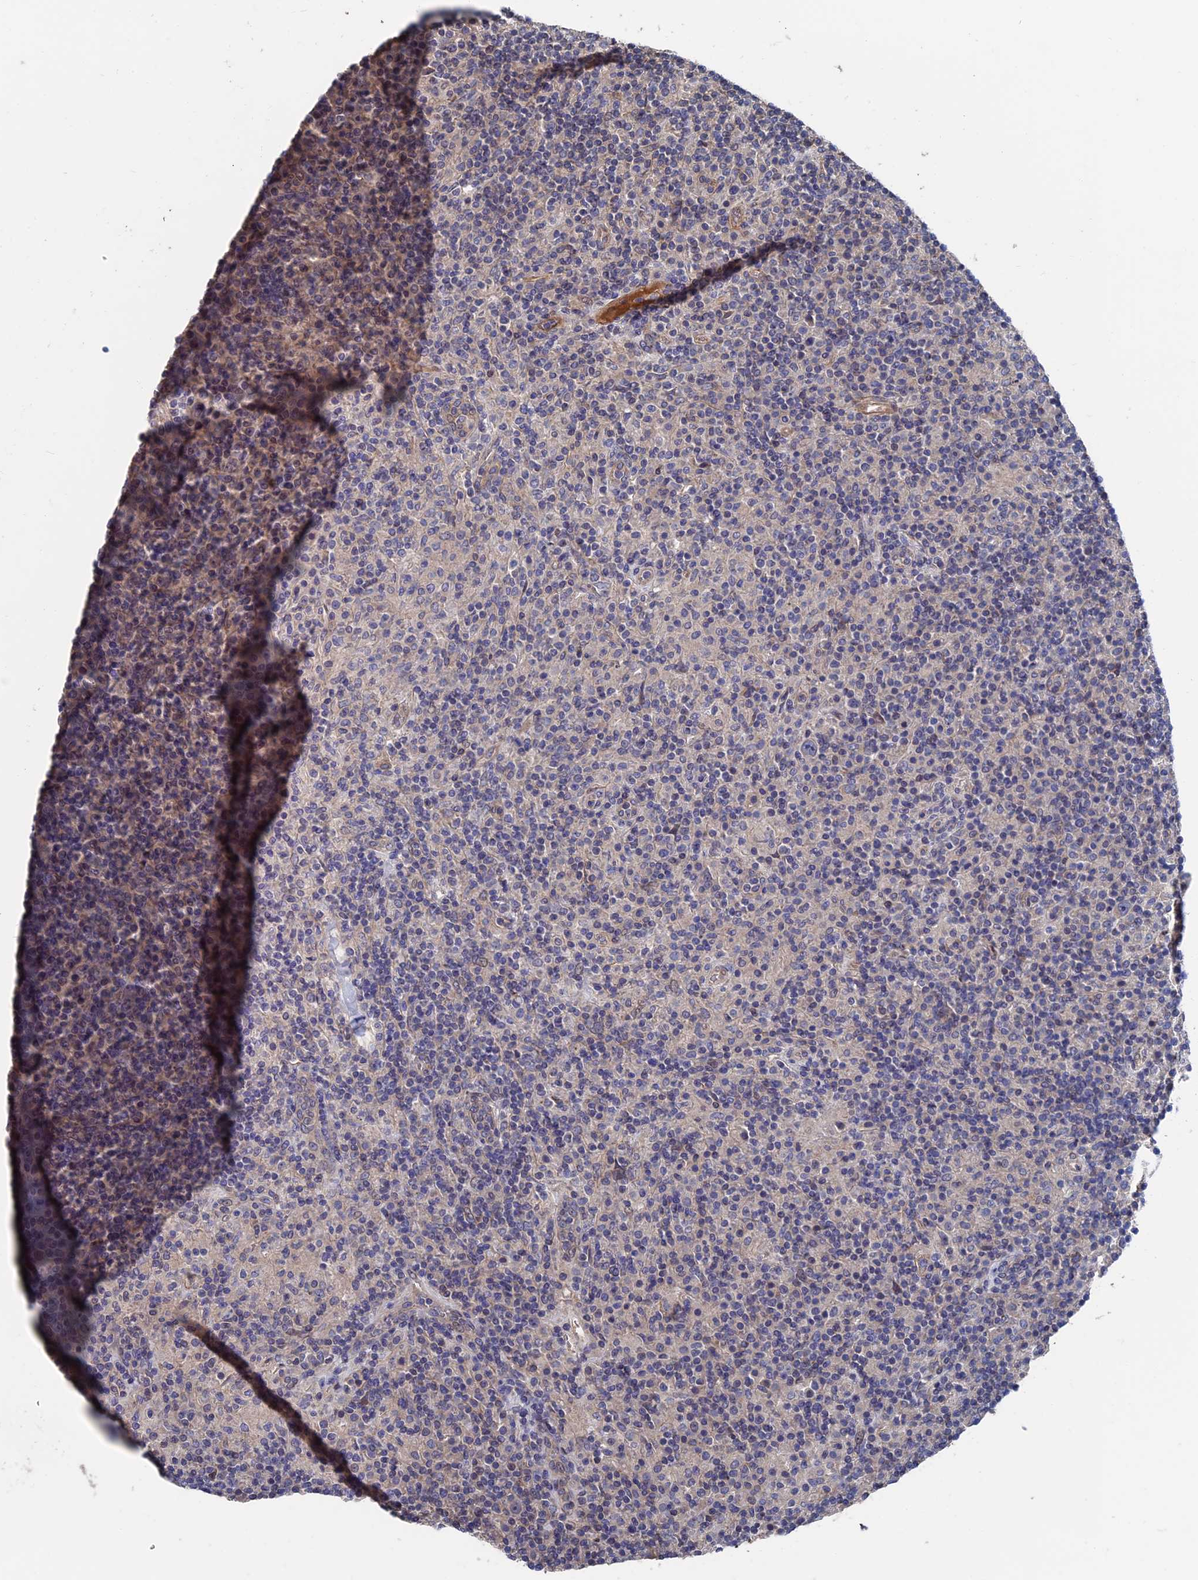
{"staining": {"intensity": "negative", "quantity": "none", "location": "none"}, "tissue": "lymphoma", "cell_type": "Tumor cells", "image_type": "cancer", "snomed": [{"axis": "morphology", "description": "Hodgkin's disease, NOS"}, {"axis": "topography", "description": "Lymph node"}], "caption": "The immunohistochemistry micrograph has no significant expression in tumor cells of lymphoma tissue.", "gene": "RPUSD1", "patient": {"sex": "male", "age": 70}}